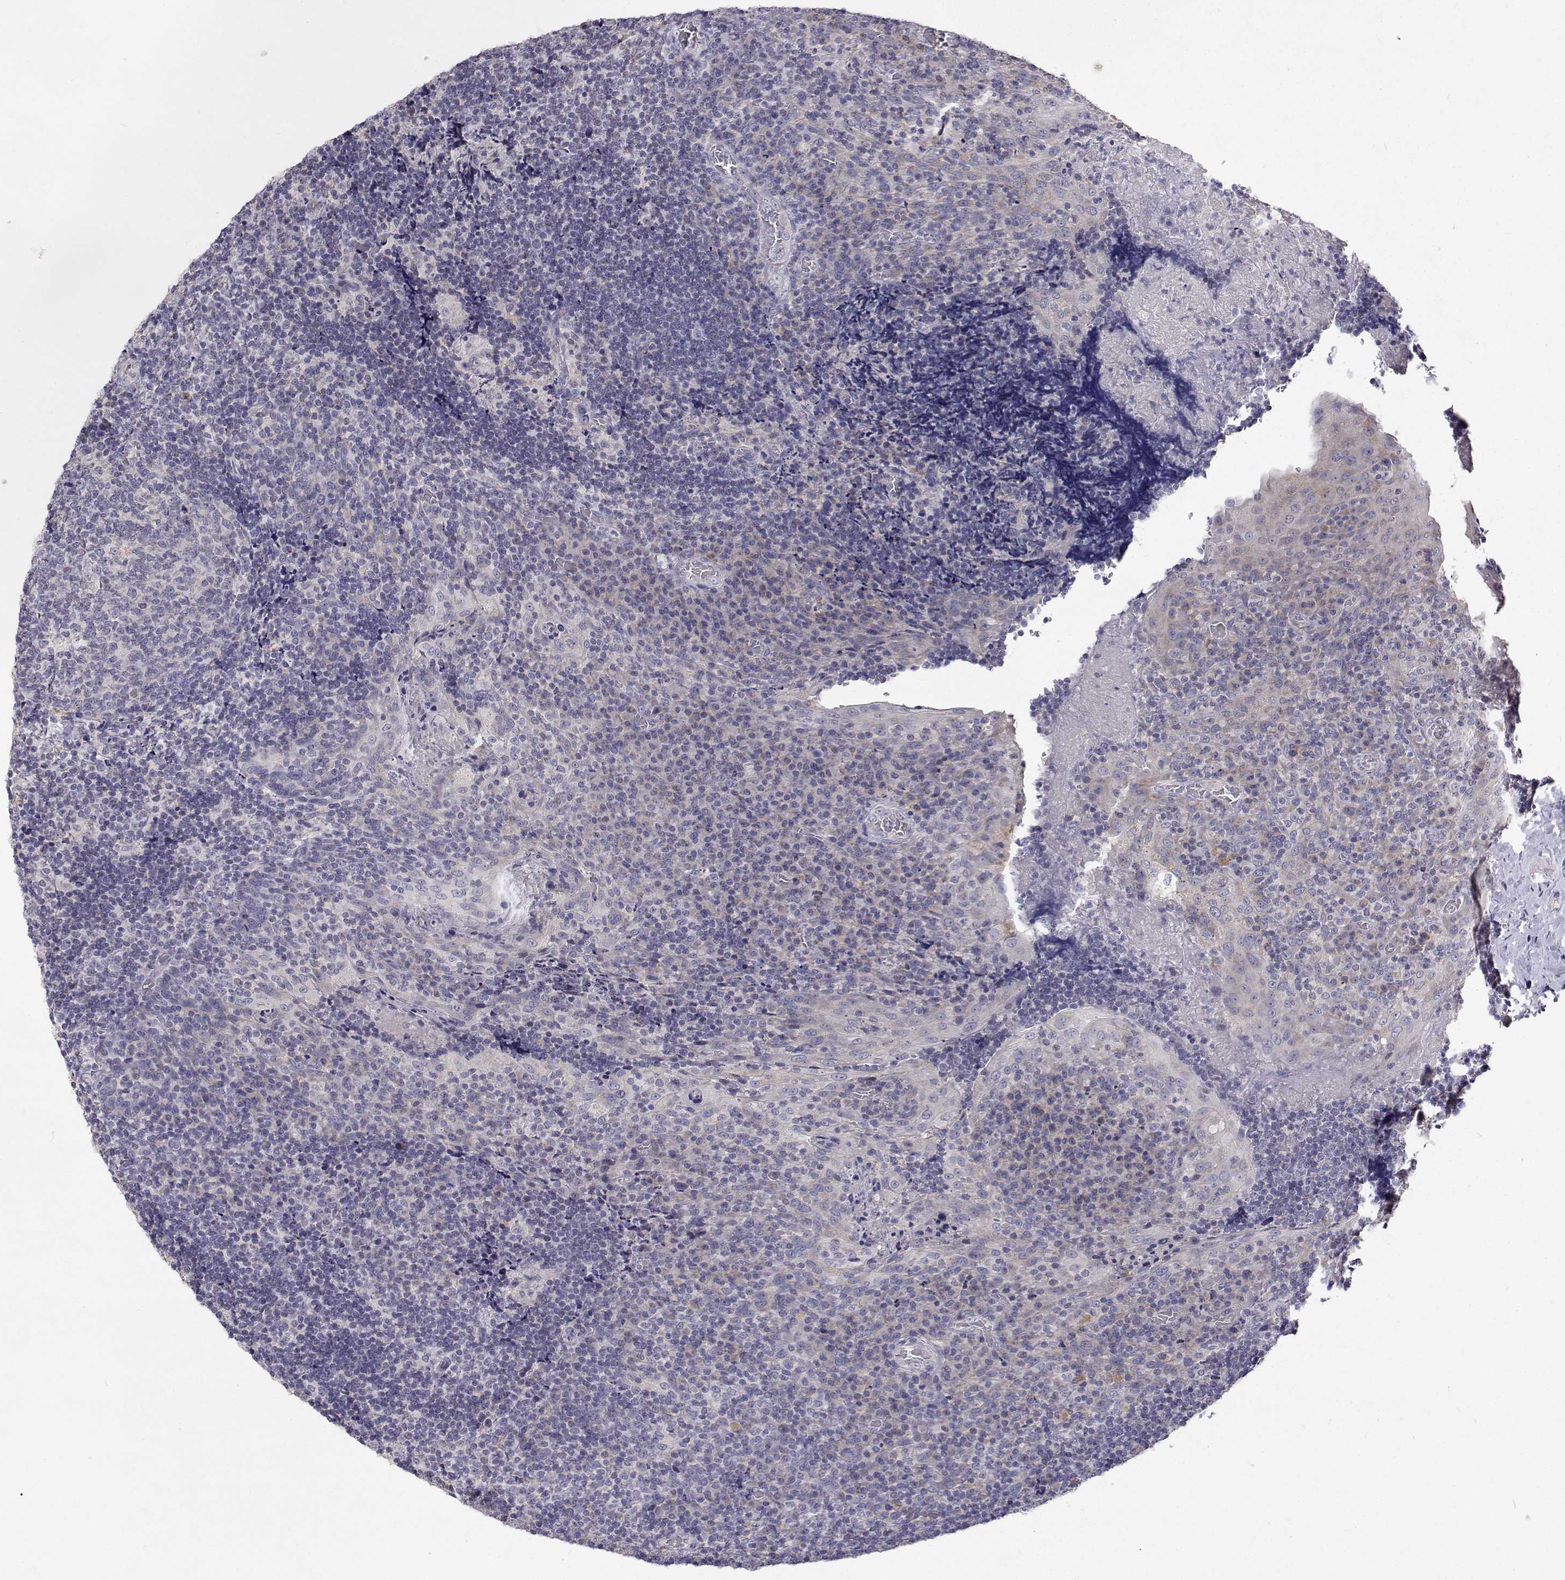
{"staining": {"intensity": "negative", "quantity": "none", "location": "none"}, "tissue": "tonsil", "cell_type": "Germinal center cells", "image_type": "normal", "snomed": [{"axis": "morphology", "description": "Normal tissue, NOS"}, {"axis": "topography", "description": "Tonsil"}], "caption": "The image demonstrates no staining of germinal center cells in unremarkable tonsil. (DAB (3,3'-diaminobenzidine) IHC, high magnification).", "gene": "TRIM60", "patient": {"sex": "male", "age": 17}}